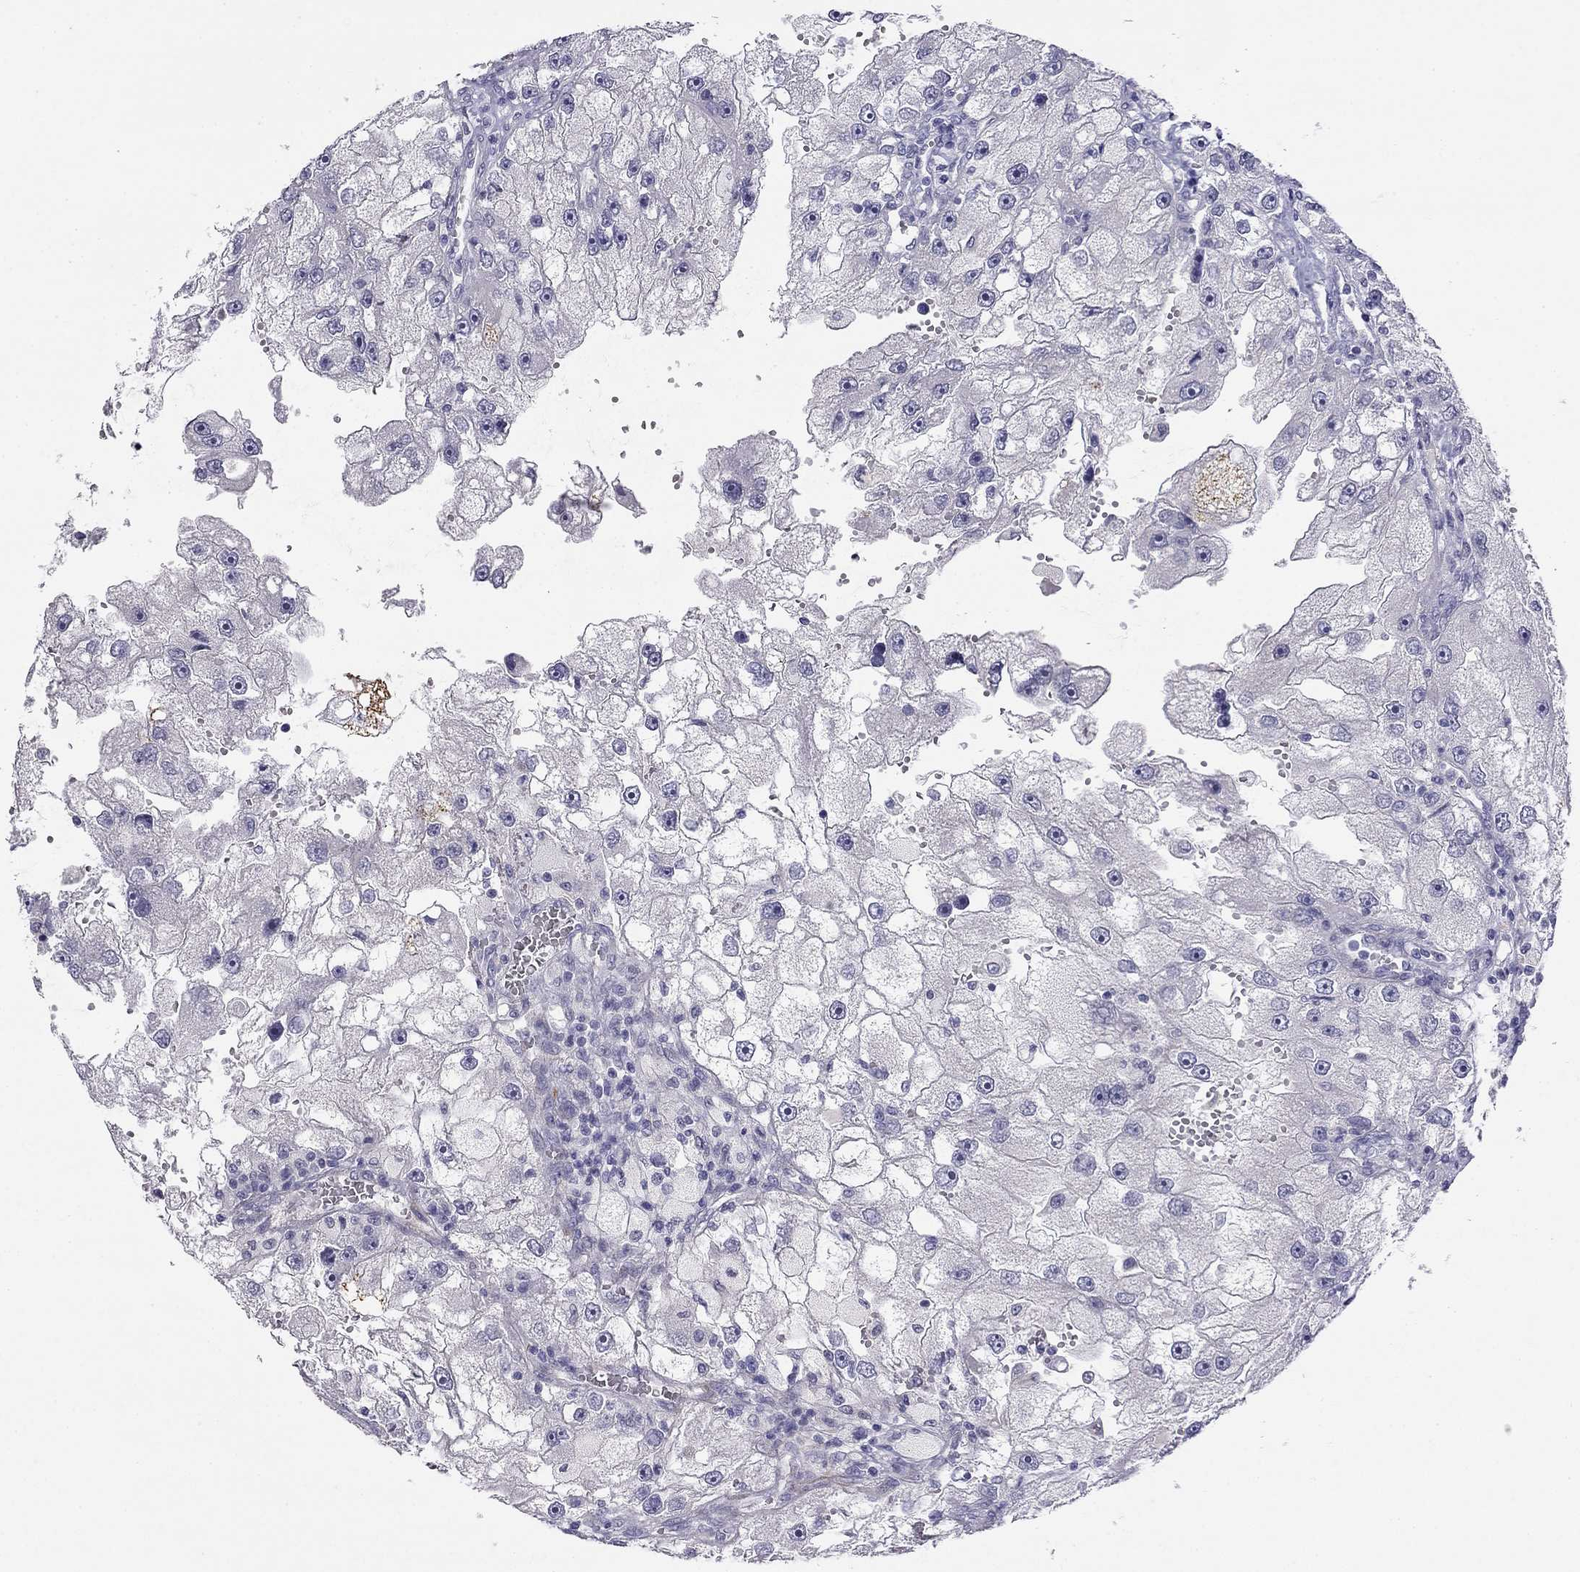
{"staining": {"intensity": "negative", "quantity": "none", "location": "none"}, "tissue": "renal cancer", "cell_type": "Tumor cells", "image_type": "cancer", "snomed": [{"axis": "morphology", "description": "Adenocarcinoma, NOS"}, {"axis": "topography", "description": "Kidney"}], "caption": "Immunohistochemical staining of human renal adenocarcinoma exhibits no significant staining in tumor cells.", "gene": "RTL1", "patient": {"sex": "male", "age": 63}}